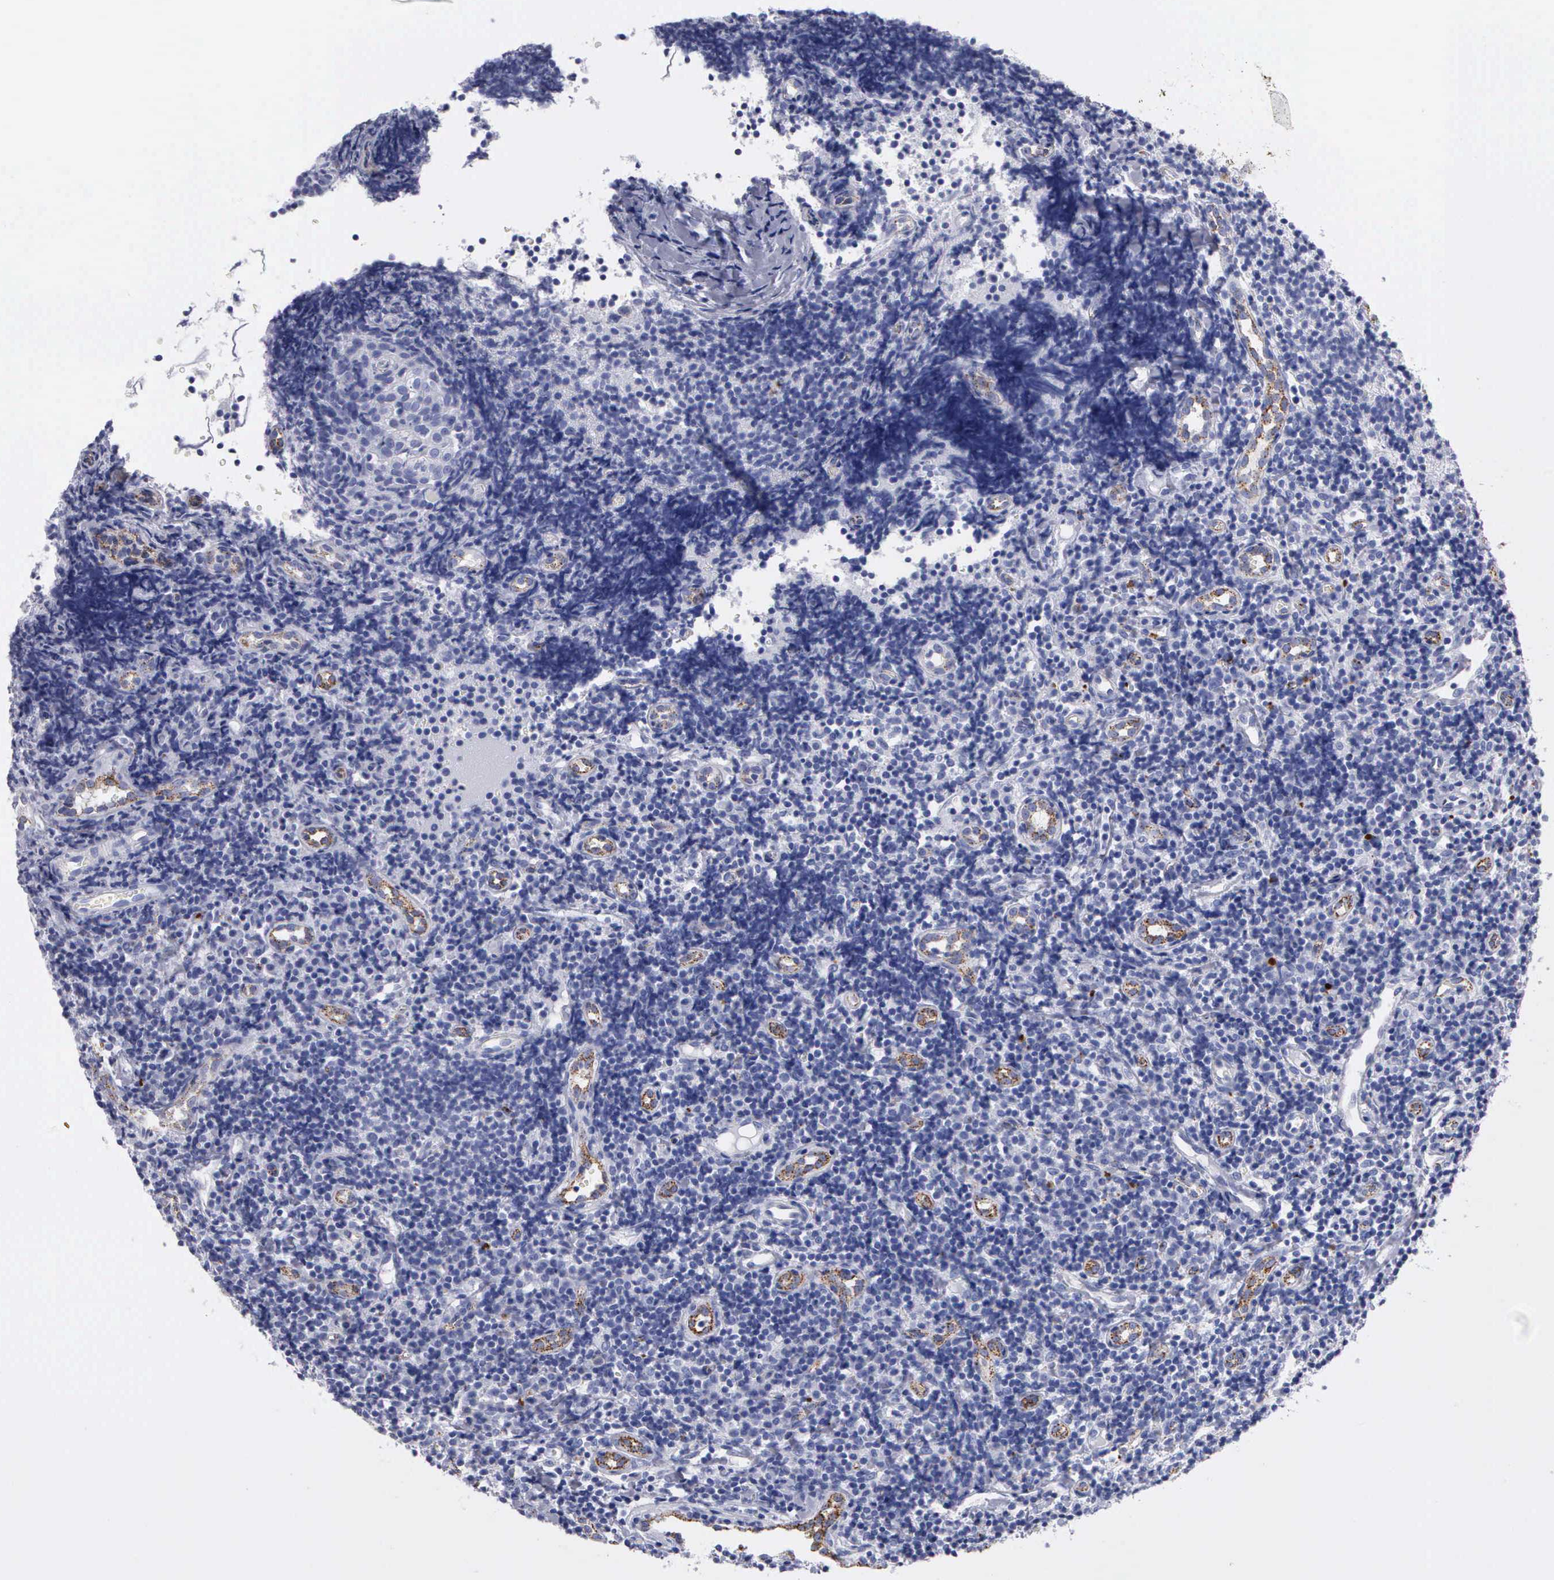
{"staining": {"intensity": "negative", "quantity": "none", "location": "none"}, "tissue": "tonsil", "cell_type": "Germinal center cells", "image_type": "normal", "snomed": [{"axis": "morphology", "description": "Normal tissue, NOS"}, {"axis": "topography", "description": "Tonsil"}], "caption": "Micrograph shows no protein positivity in germinal center cells of benign tonsil.", "gene": "CTSL", "patient": {"sex": "female", "age": 58}}